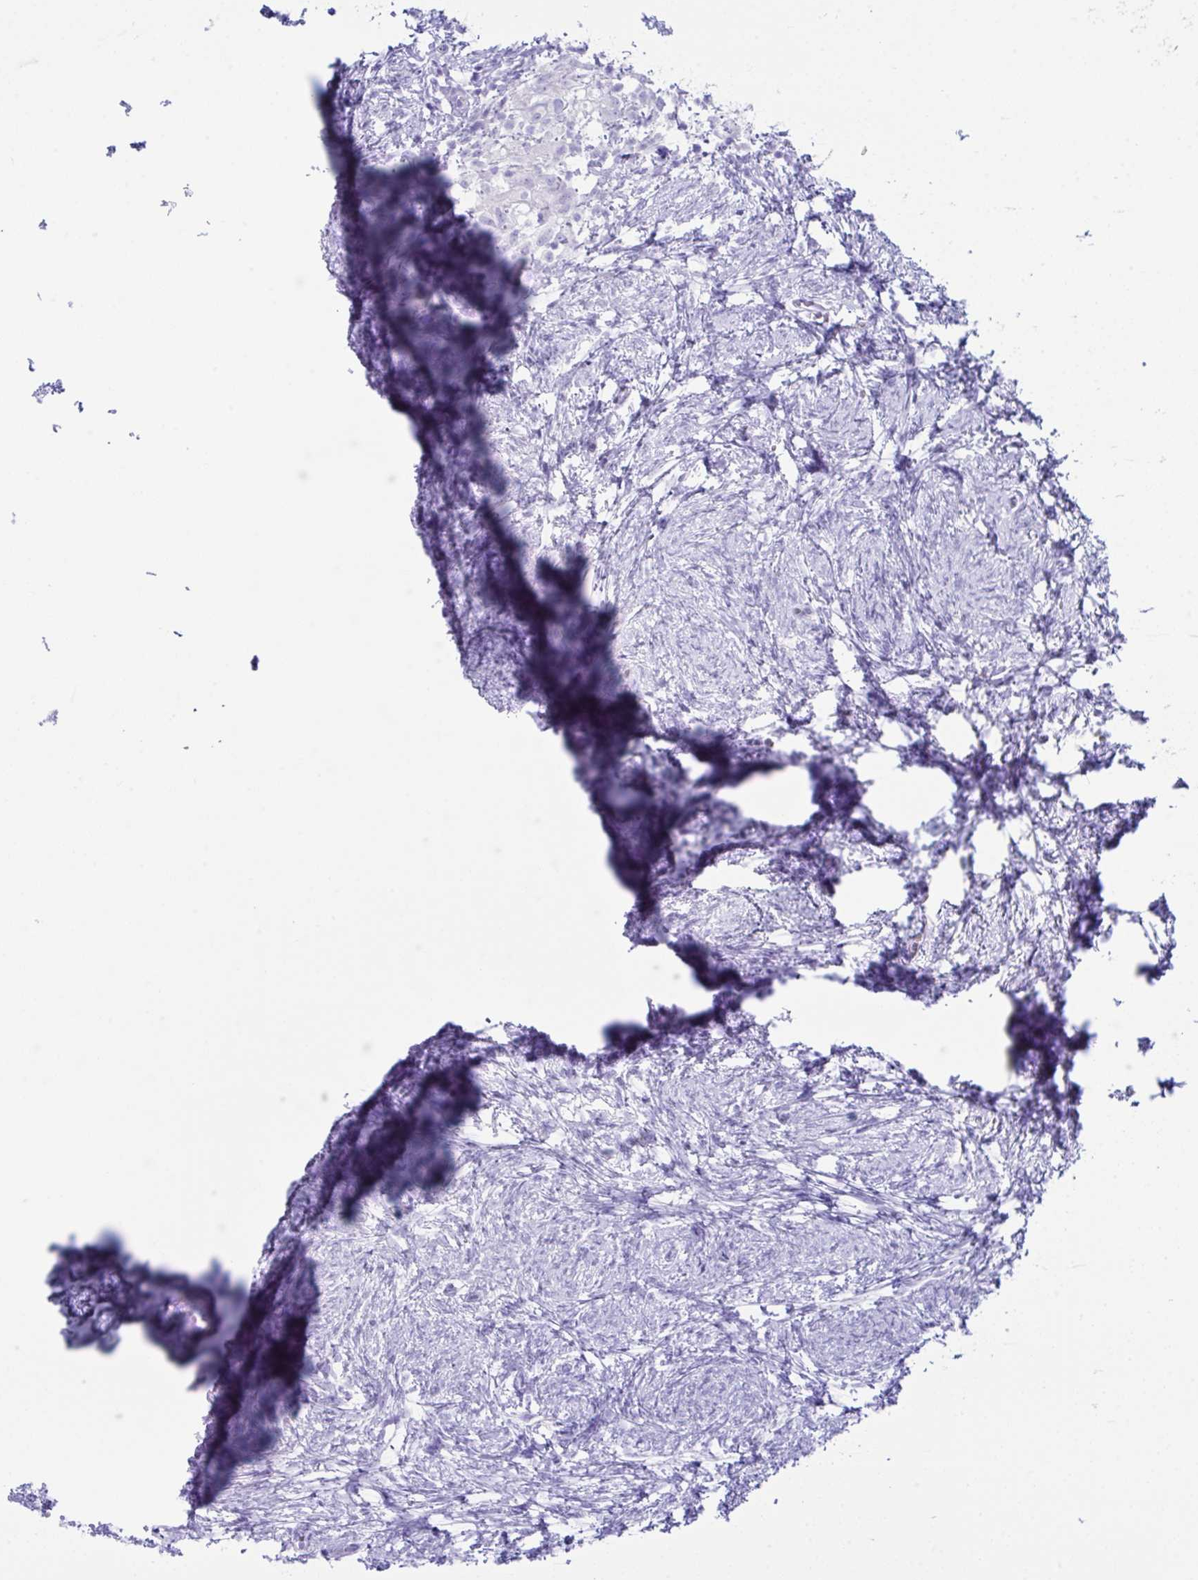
{"staining": {"intensity": "negative", "quantity": "none", "location": "none"}, "tissue": "ovary", "cell_type": "Follicle cells", "image_type": "normal", "snomed": [{"axis": "morphology", "description": "Normal tissue, NOS"}, {"axis": "topography", "description": "Ovary"}], "caption": "Image shows no protein positivity in follicle cells of normal ovary. The staining is performed using DAB brown chromogen with nuclei counter-stained in using hematoxylin.", "gene": "PSCA", "patient": {"sex": "female", "age": 41}}